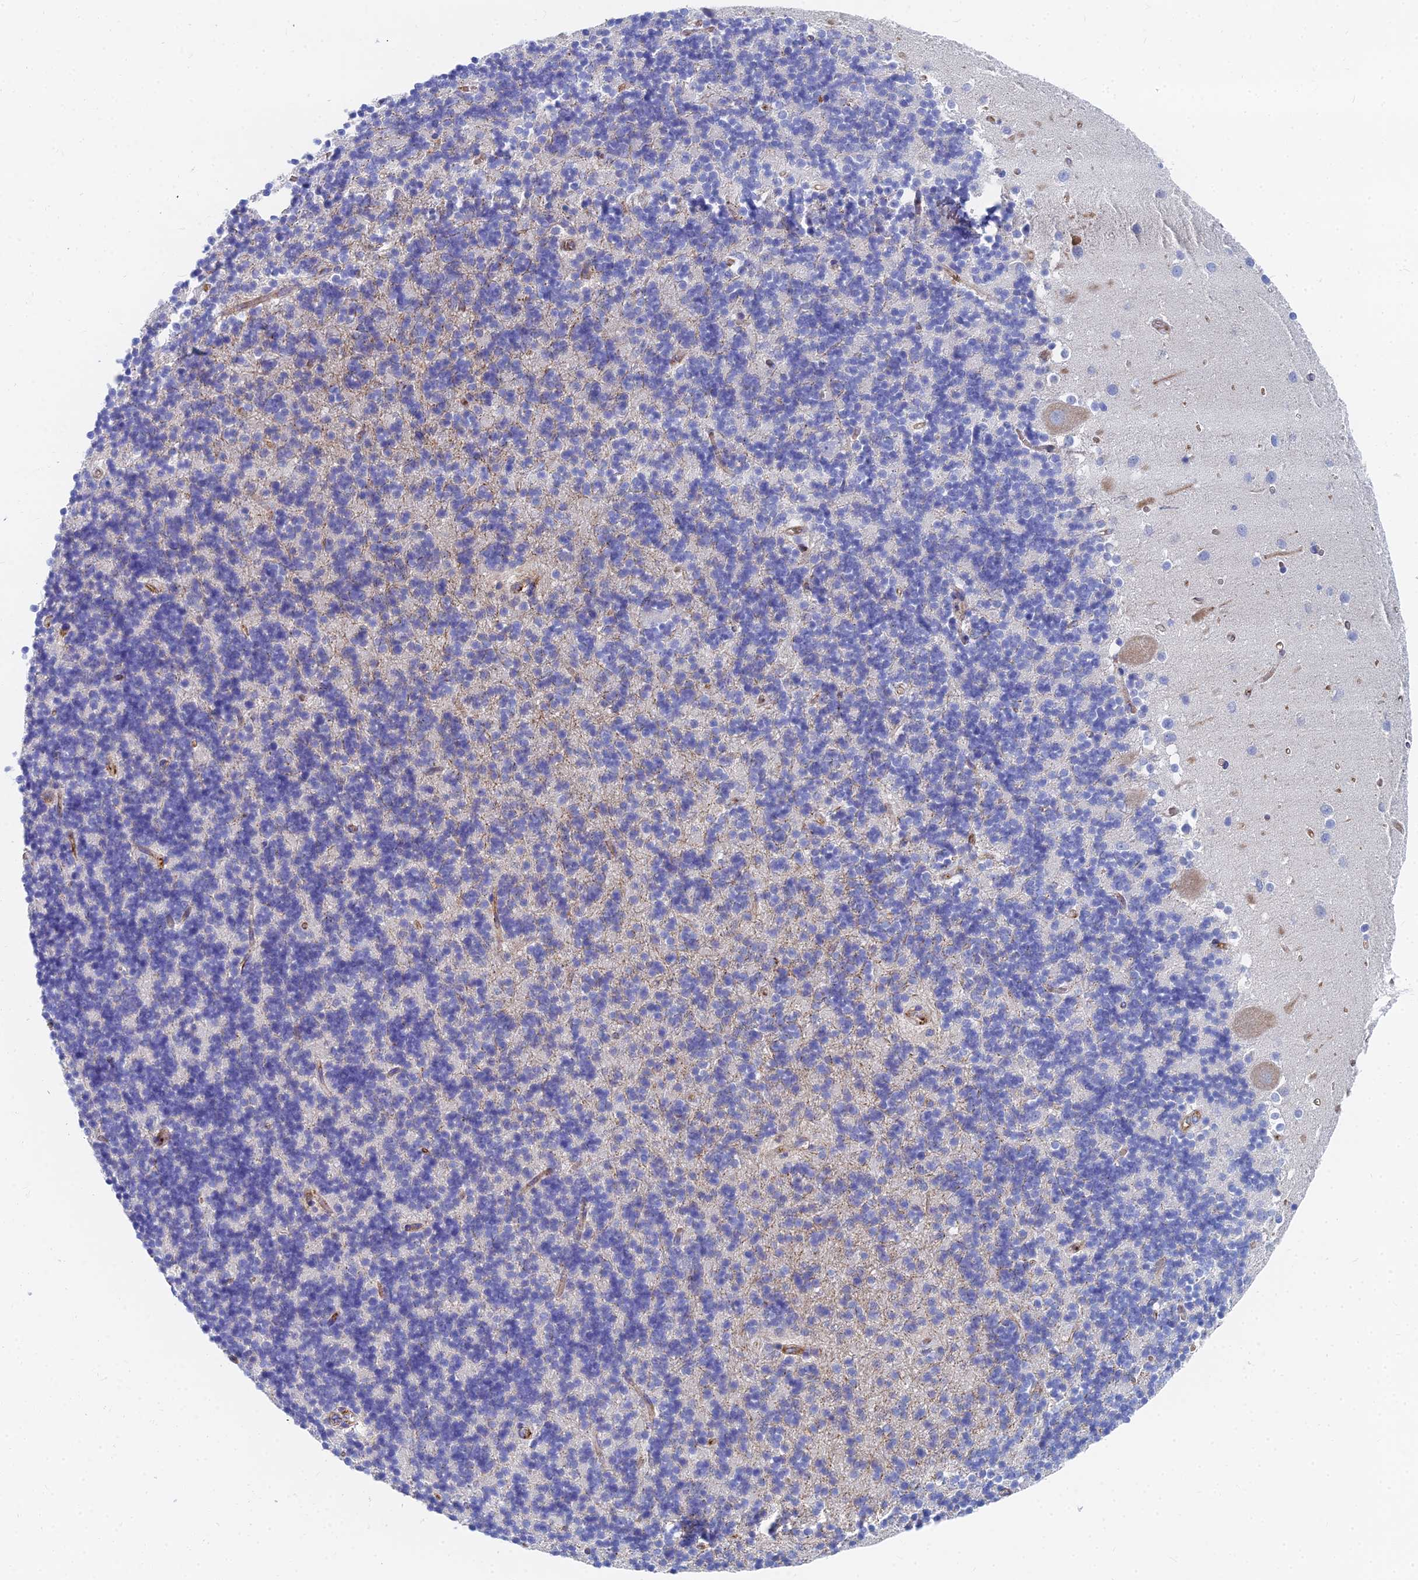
{"staining": {"intensity": "negative", "quantity": "none", "location": "none"}, "tissue": "cerebellum", "cell_type": "Cells in granular layer", "image_type": "normal", "snomed": [{"axis": "morphology", "description": "Normal tissue, NOS"}, {"axis": "topography", "description": "Cerebellum"}], "caption": "The histopathology image demonstrates no significant staining in cells in granular layer of cerebellum. (Stains: DAB IHC with hematoxylin counter stain, Microscopy: brightfield microscopy at high magnification).", "gene": "FFAR3", "patient": {"sex": "male", "age": 54}}